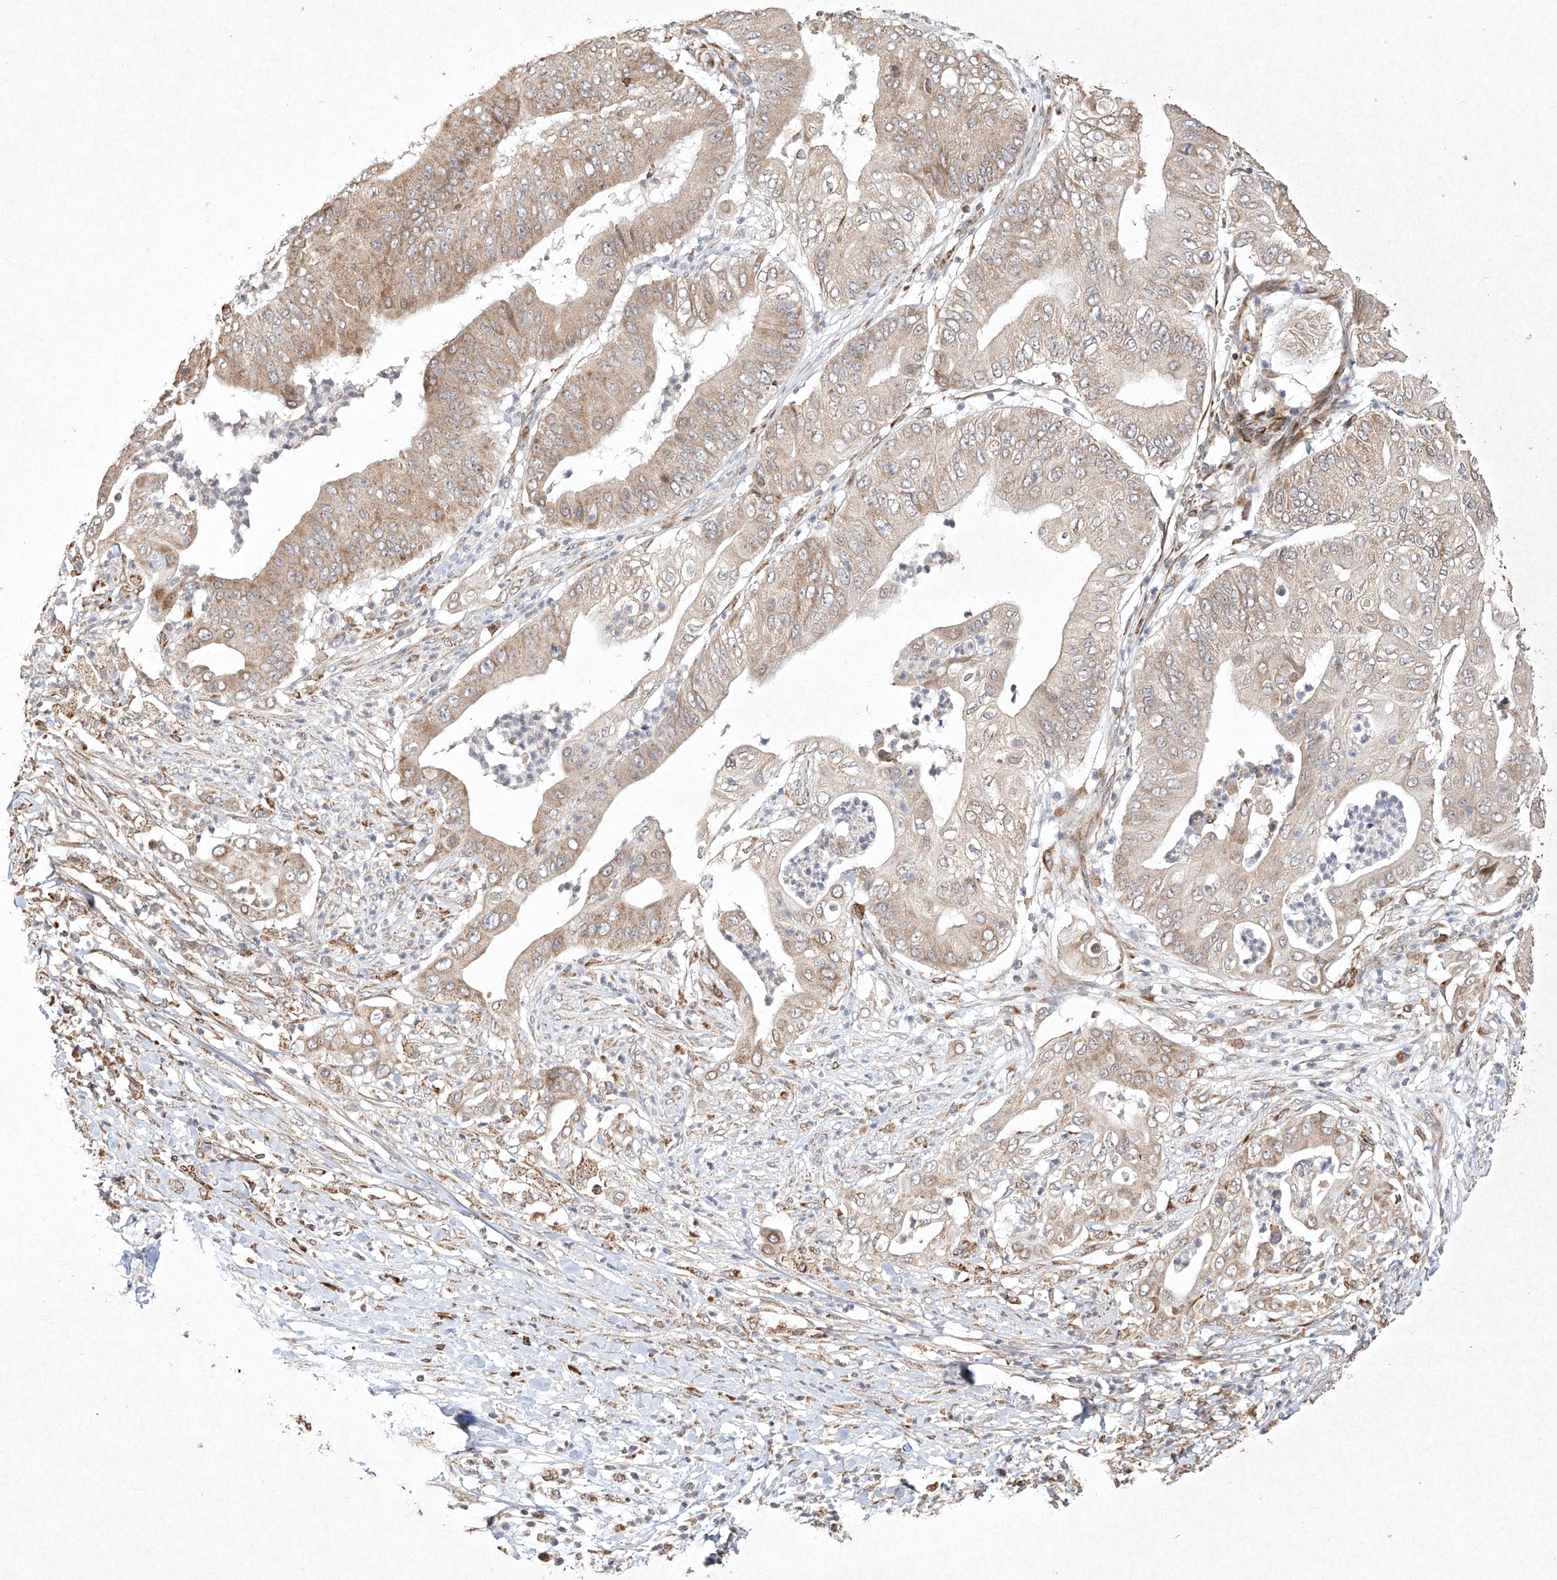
{"staining": {"intensity": "weak", "quantity": ">75%", "location": "cytoplasmic/membranous"}, "tissue": "pancreatic cancer", "cell_type": "Tumor cells", "image_type": "cancer", "snomed": [{"axis": "morphology", "description": "Adenocarcinoma, NOS"}, {"axis": "topography", "description": "Pancreas"}], "caption": "Weak cytoplasmic/membranous protein positivity is seen in about >75% of tumor cells in pancreatic adenocarcinoma.", "gene": "SEMA3B", "patient": {"sex": "female", "age": 77}}